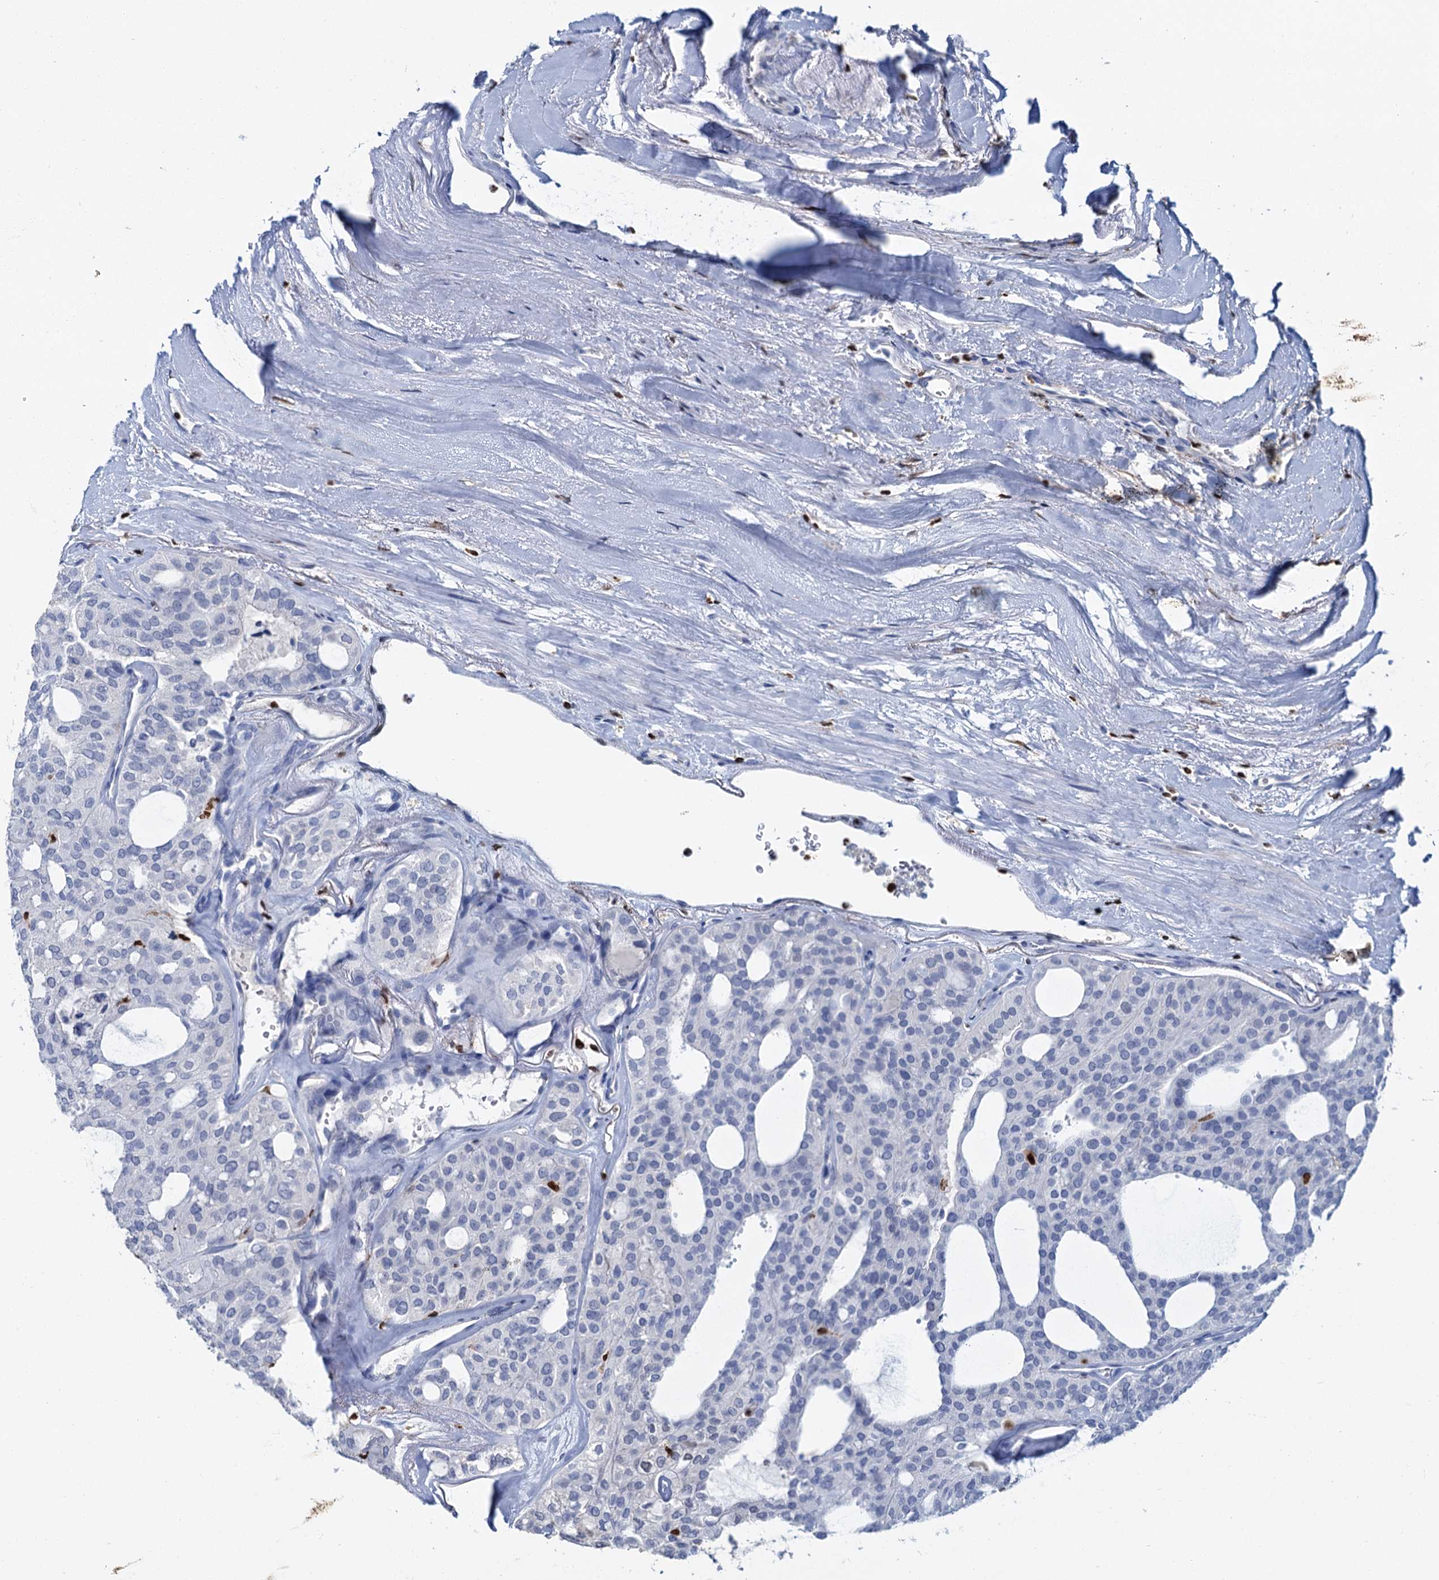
{"staining": {"intensity": "negative", "quantity": "none", "location": "none"}, "tissue": "thyroid cancer", "cell_type": "Tumor cells", "image_type": "cancer", "snomed": [{"axis": "morphology", "description": "Follicular adenoma carcinoma, NOS"}, {"axis": "topography", "description": "Thyroid gland"}], "caption": "An image of thyroid cancer stained for a protein exhibits no brown staining in tumor cells. (DAB immunohistochemistry (IHC) visualized using brightfield microscopy, high magnification).", "gene": "CELF2", "patient": {"sex": "male", "age": 75}}